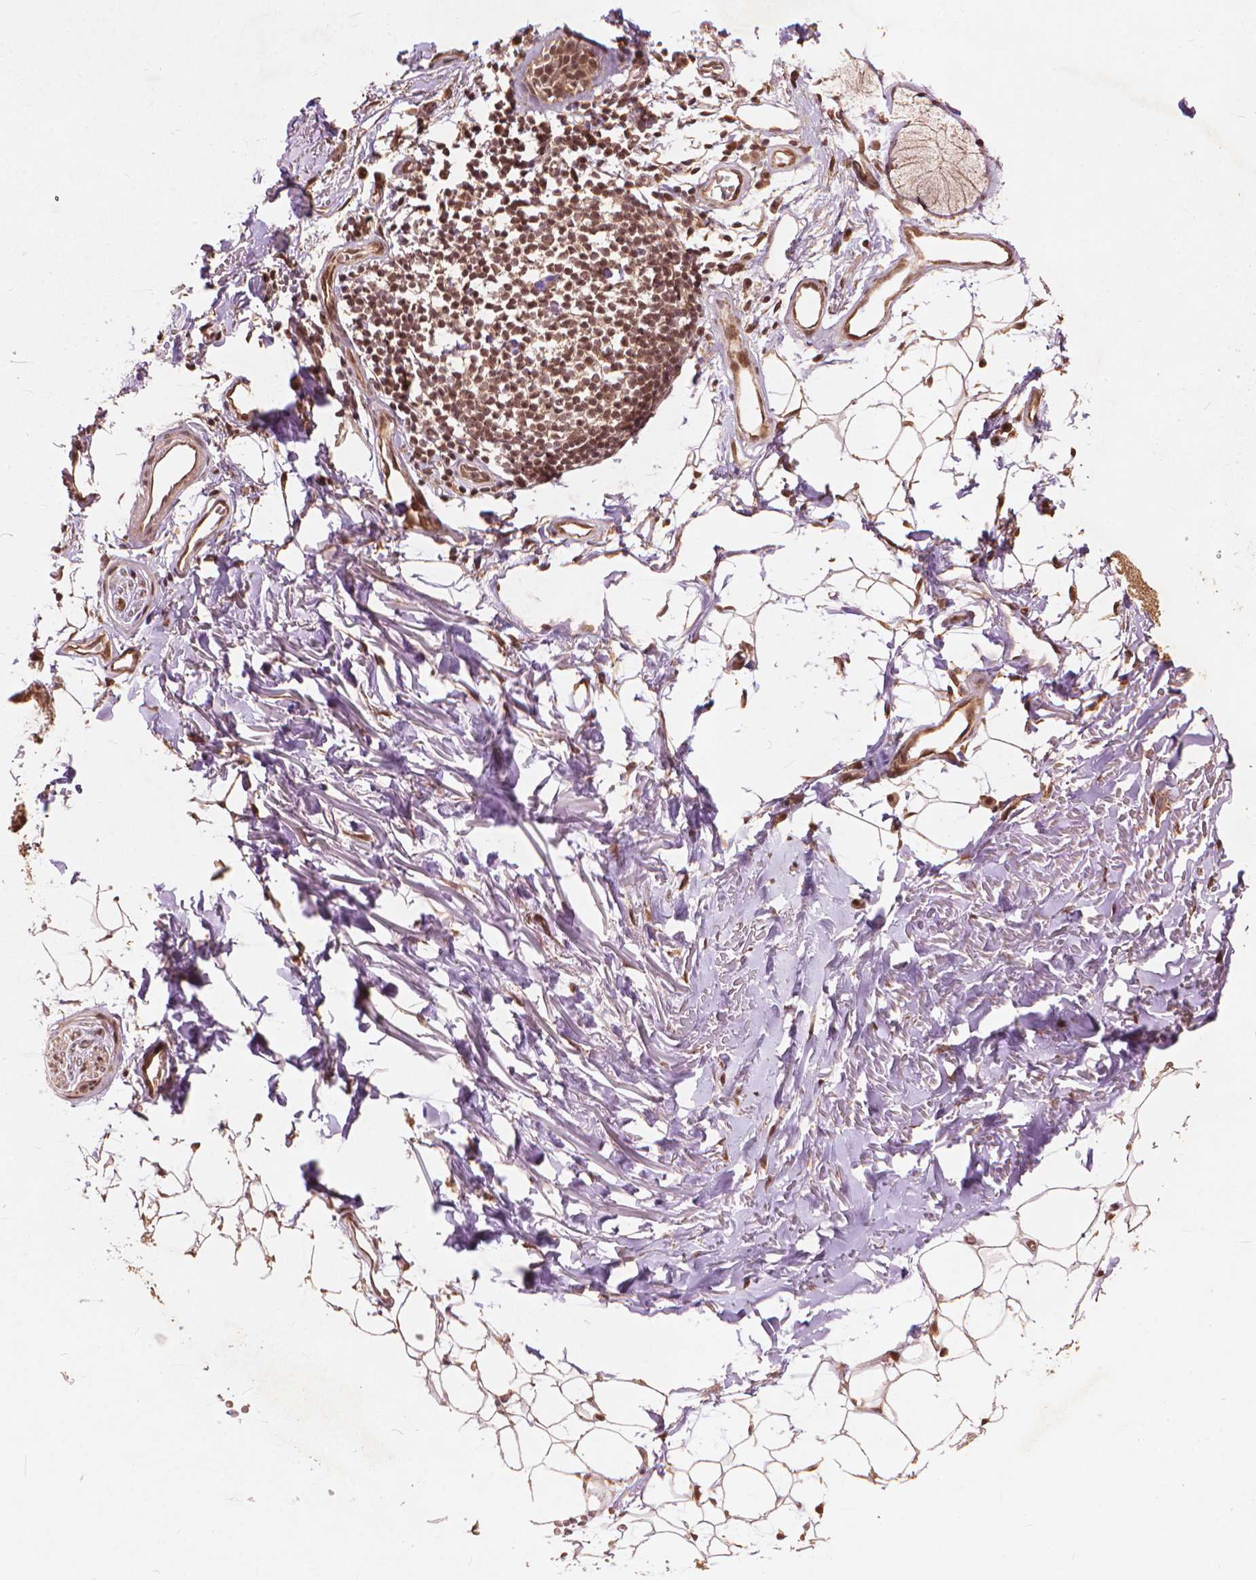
{"staining": {"intensity": "moderate", "quantity": "25%-75%", "location": "nuclear"}, "tissue": "adipose tissue", "cell_type": "Adipocytes", "image_type": "normal", "snomed": [{"axis": "morphology", "description": "Normal tissue, NOS"}, {"axis": "topography", "description": "Cartilage tissue"}, {"axis": "topography", "description": "Bronchus"}], "caption": "A high-resolution image shows IHC staining of unremarkable adipose tissue, which reveals moderate nuclear staining in about 25%-75% of adipocytes. The protein is shown in brown color, while the nuclei are stained blue.", "gene": "SSU72", "patient": {"sex": "female", "age": 79}}